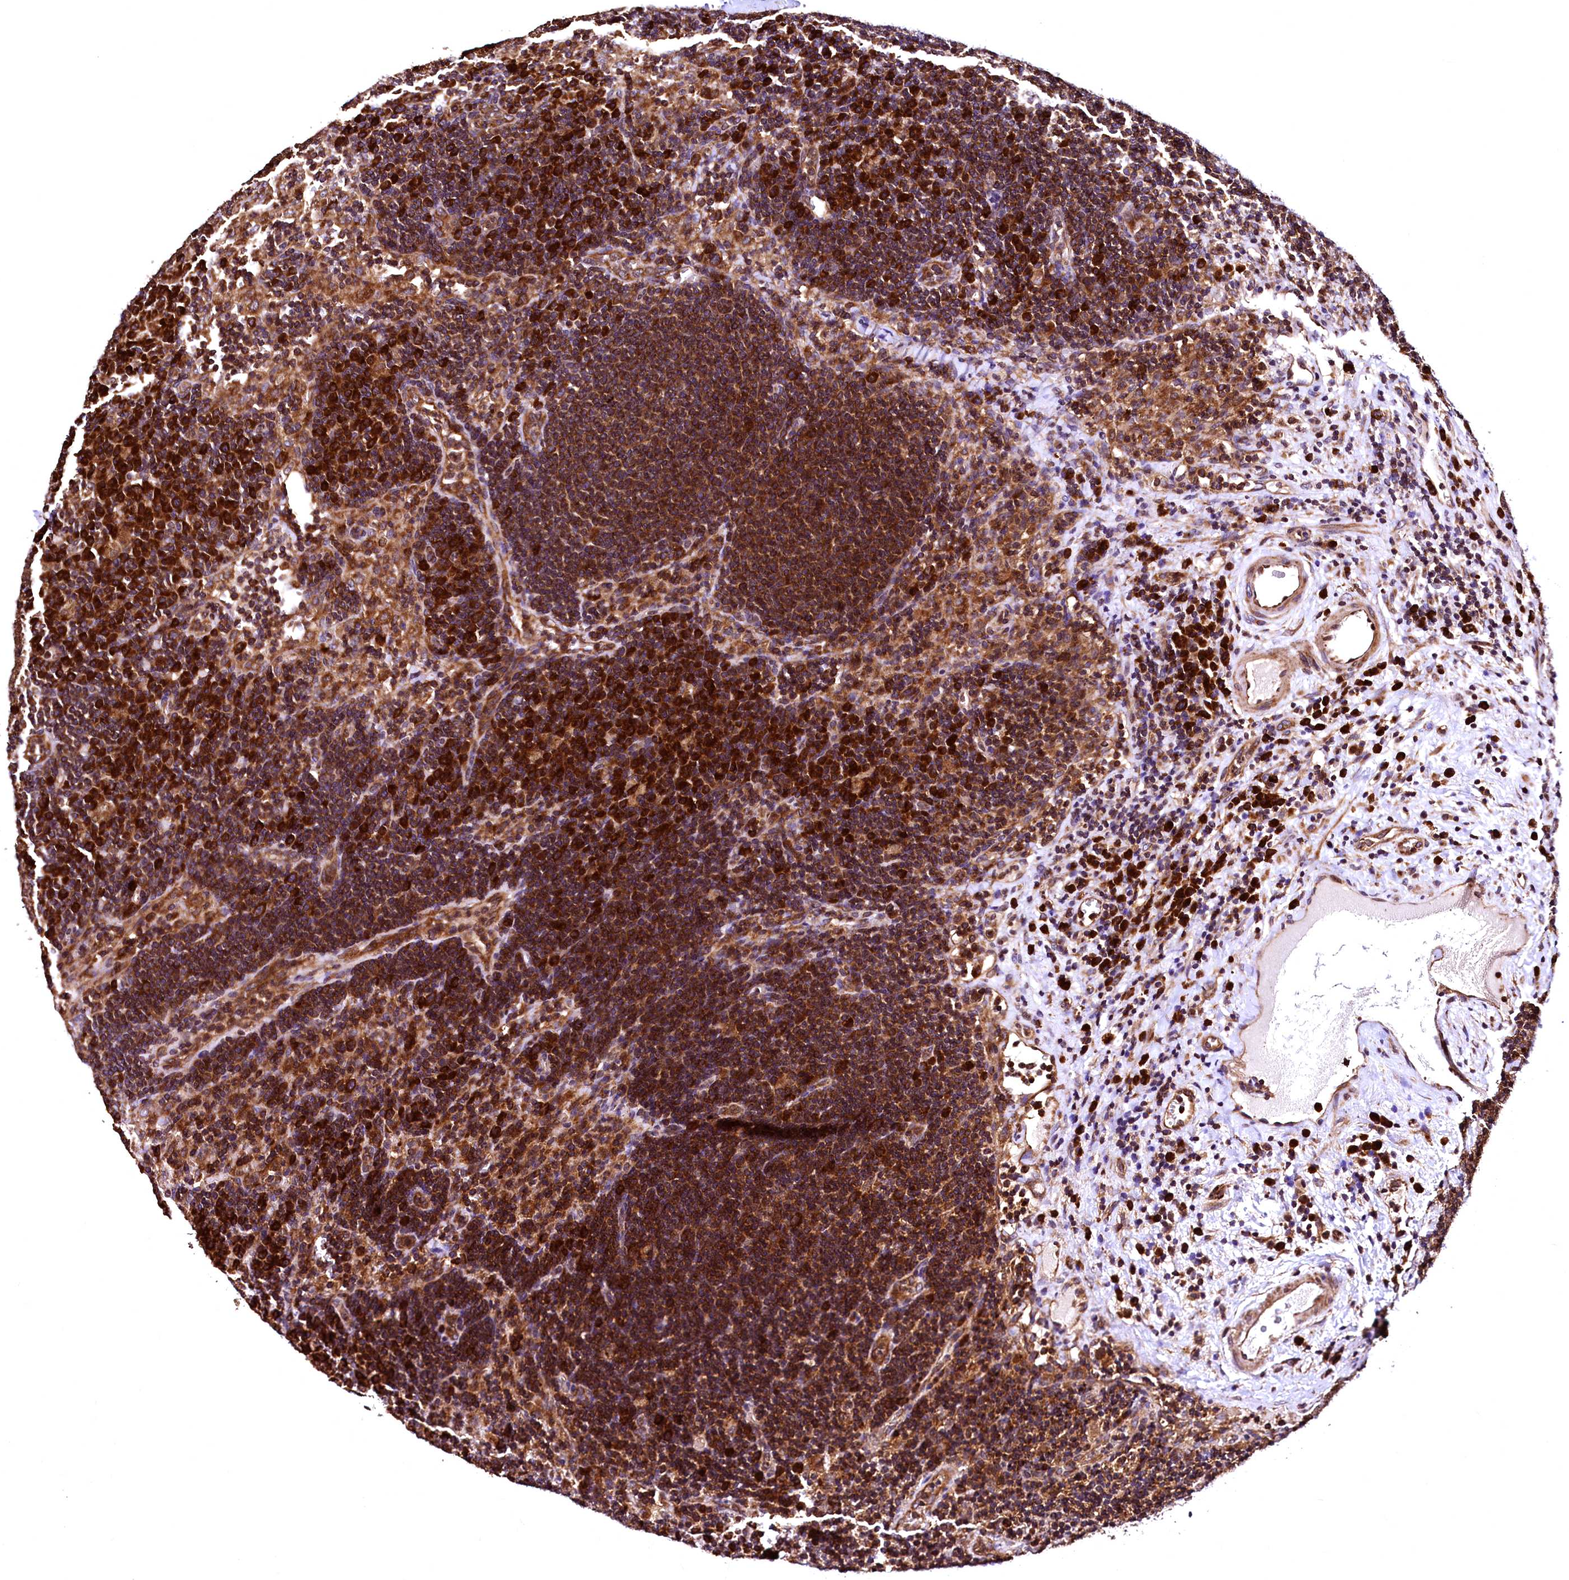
{"staining": {"intensity": "moderate", "quantity": ">75%", "location": "cytoplasmic/membranous"}, "tissue": "lymph node", "cell_type": "Germinal center cells", "image_type": "normal", "snomed": [{"axis": "morphology", "description": "Normal tissue, NOS"}, {"axis": "topography", "description": "Lymph node"}], "caption": "Lymph node stained with a brown dye demonstrates moderate cytoplasmic/membranous positive expression in about >75% of germinal center cells.", "gene": "LRSAM1", "patient": {"sex": "female", "age": 70}}